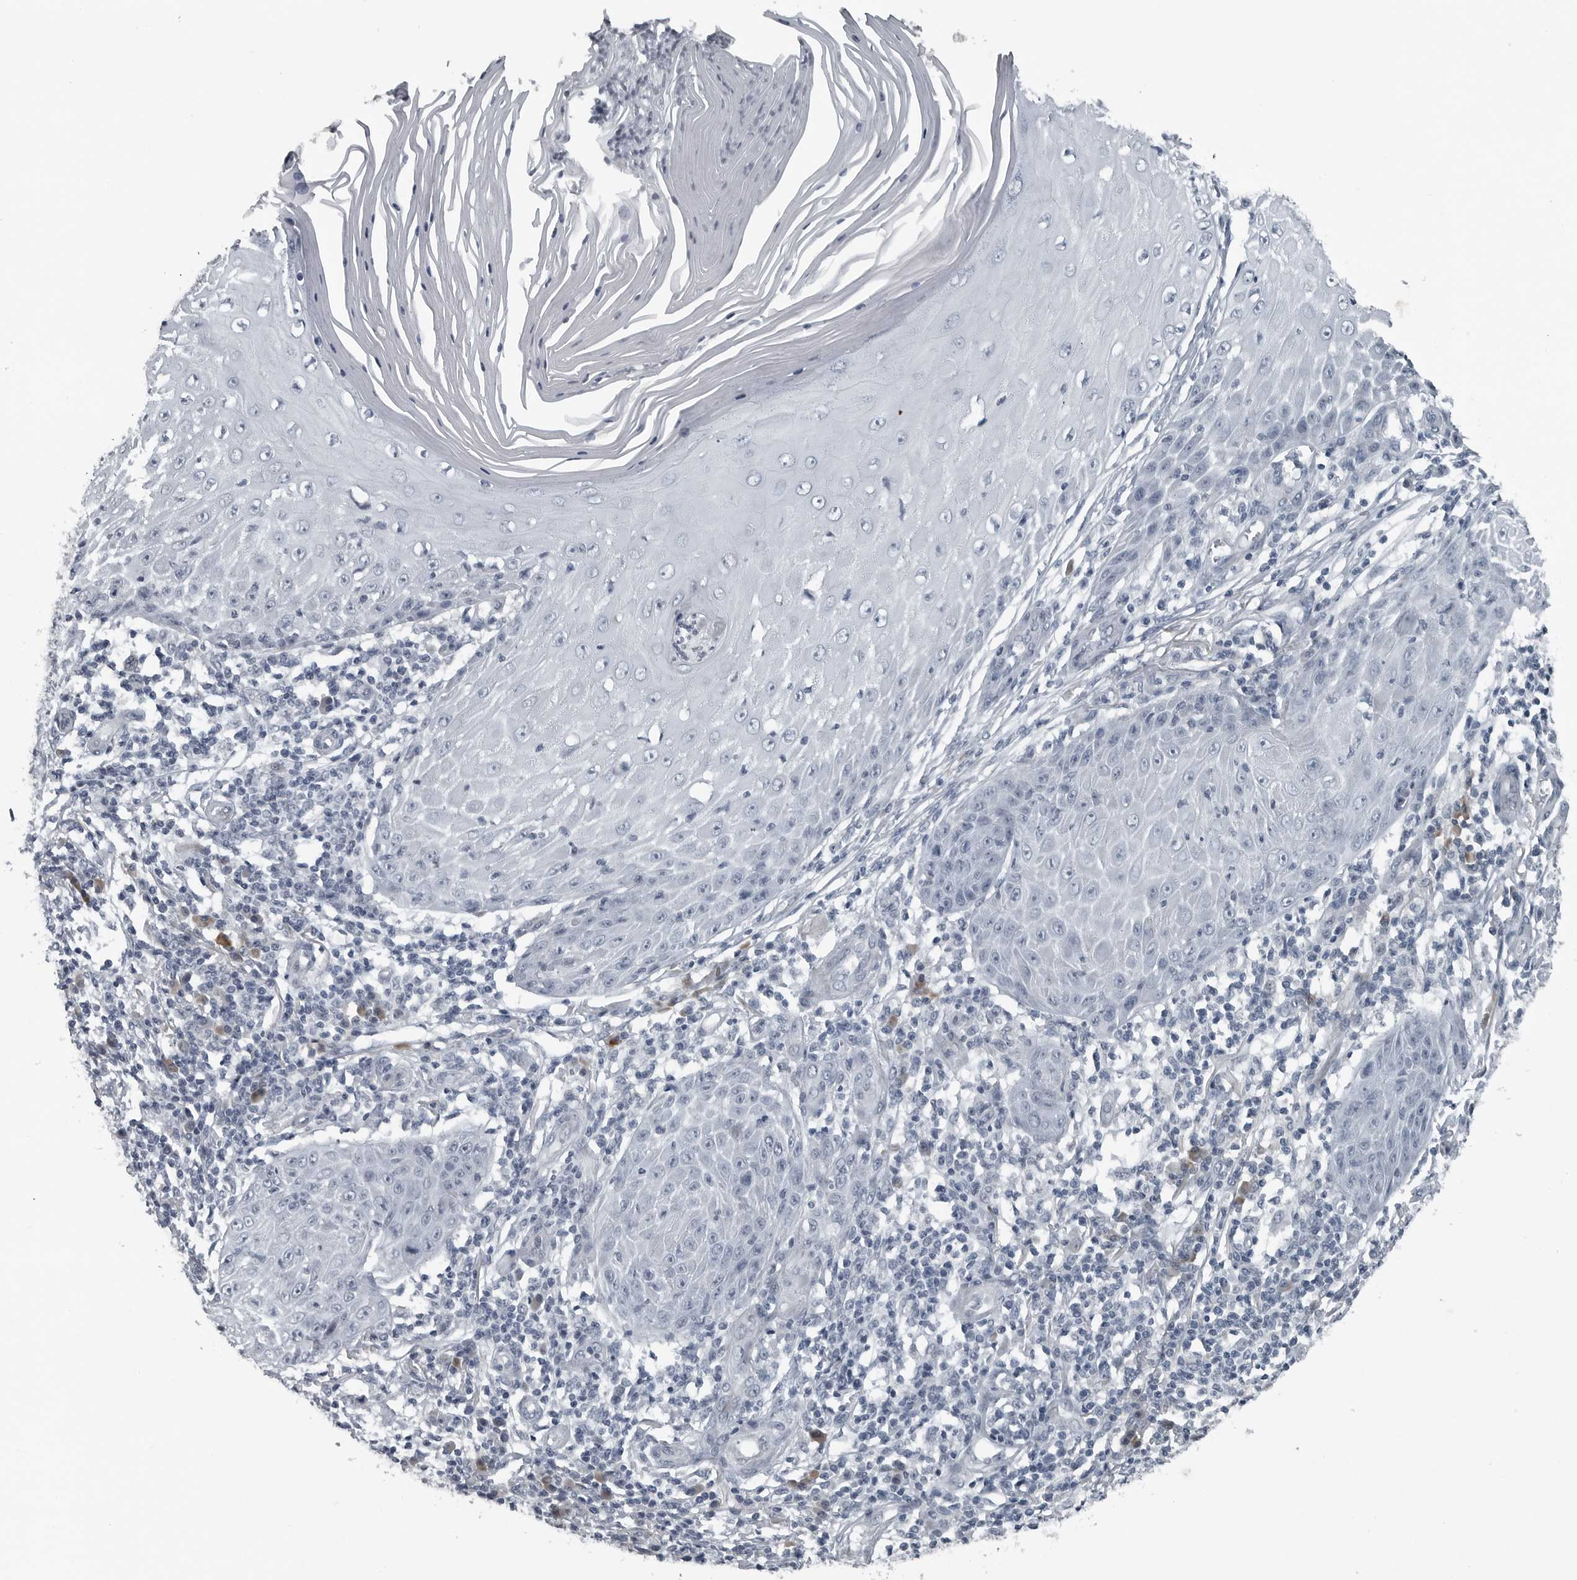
{"staining": {"intensity": "negative", "quantity": "none", "location": "none"}, "tissue": "skin cancer", "cell_type": "Tumor cells", "image_type": "cancer", "snomed": [{"axis": "morphology", "description": "Squamous cell carcinoma, NOS"}, {"axis": "topography", "description": "Skin"}], "caption": "The micrograph shows no staining of tumor cells in skin squamous cell carcinoma. (Immunohistochemistry, brightfield microscopy, high magnification).", "gene": "DNAAF11", "patient": {"sex": "female", "age": 73}}